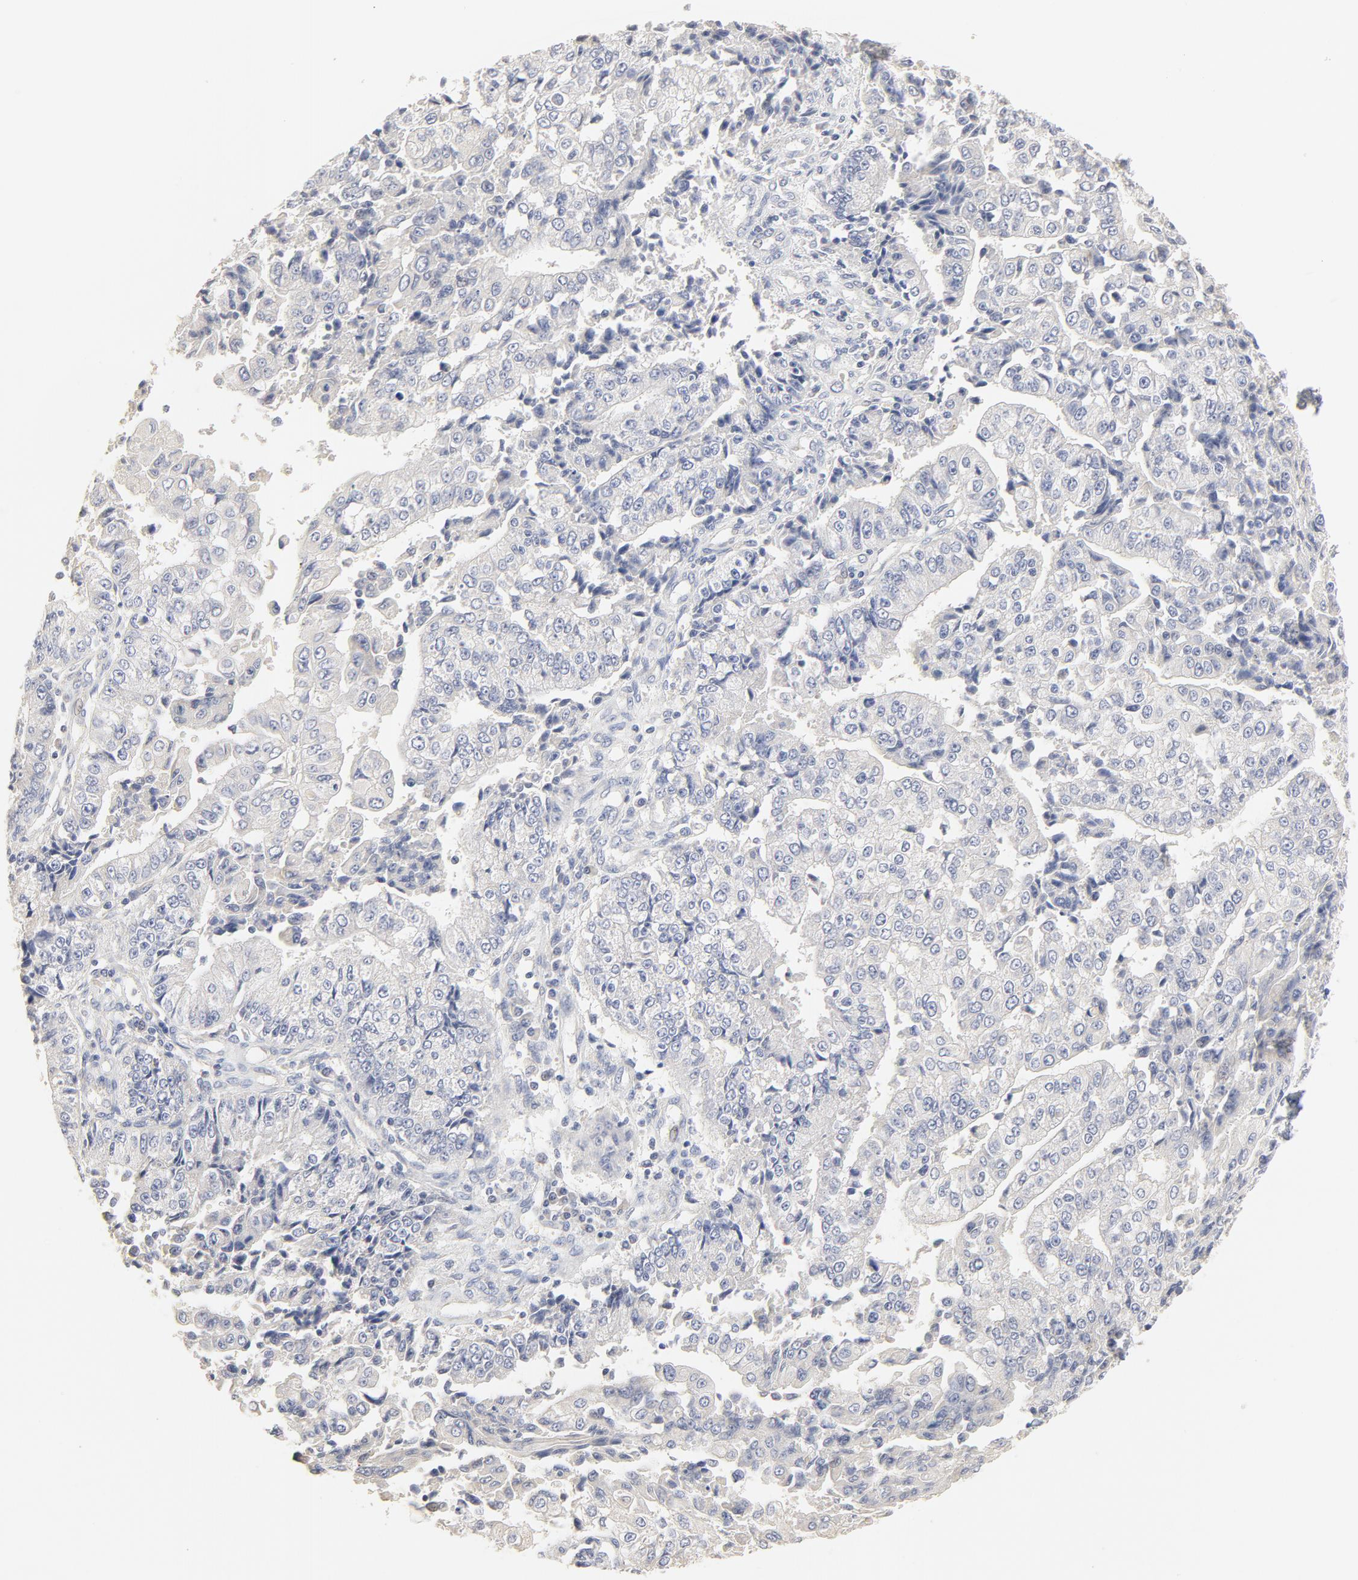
{"staining": {"intensity": "negative", "quantity": "none", "location": "none"}, "tissue": "endometrial cancer", "cell_type": "Tumor cells", "image_type": "cancer", "snomed": [{"axis": "morphology", "description": "Adenocarcinoma, NOS"}, {"axis": "topography", "description": "Endometrium"}], "caption": "This micrograph is of endometrial adenocarcinoma stained with immunohistochemistry (IHC) to label a protein in brown with the nuclei are counter-stained blue. There is no positivity in tumor cells.", "gene": "FCGBP", "patient": {"sex": "female", "age": 75}}